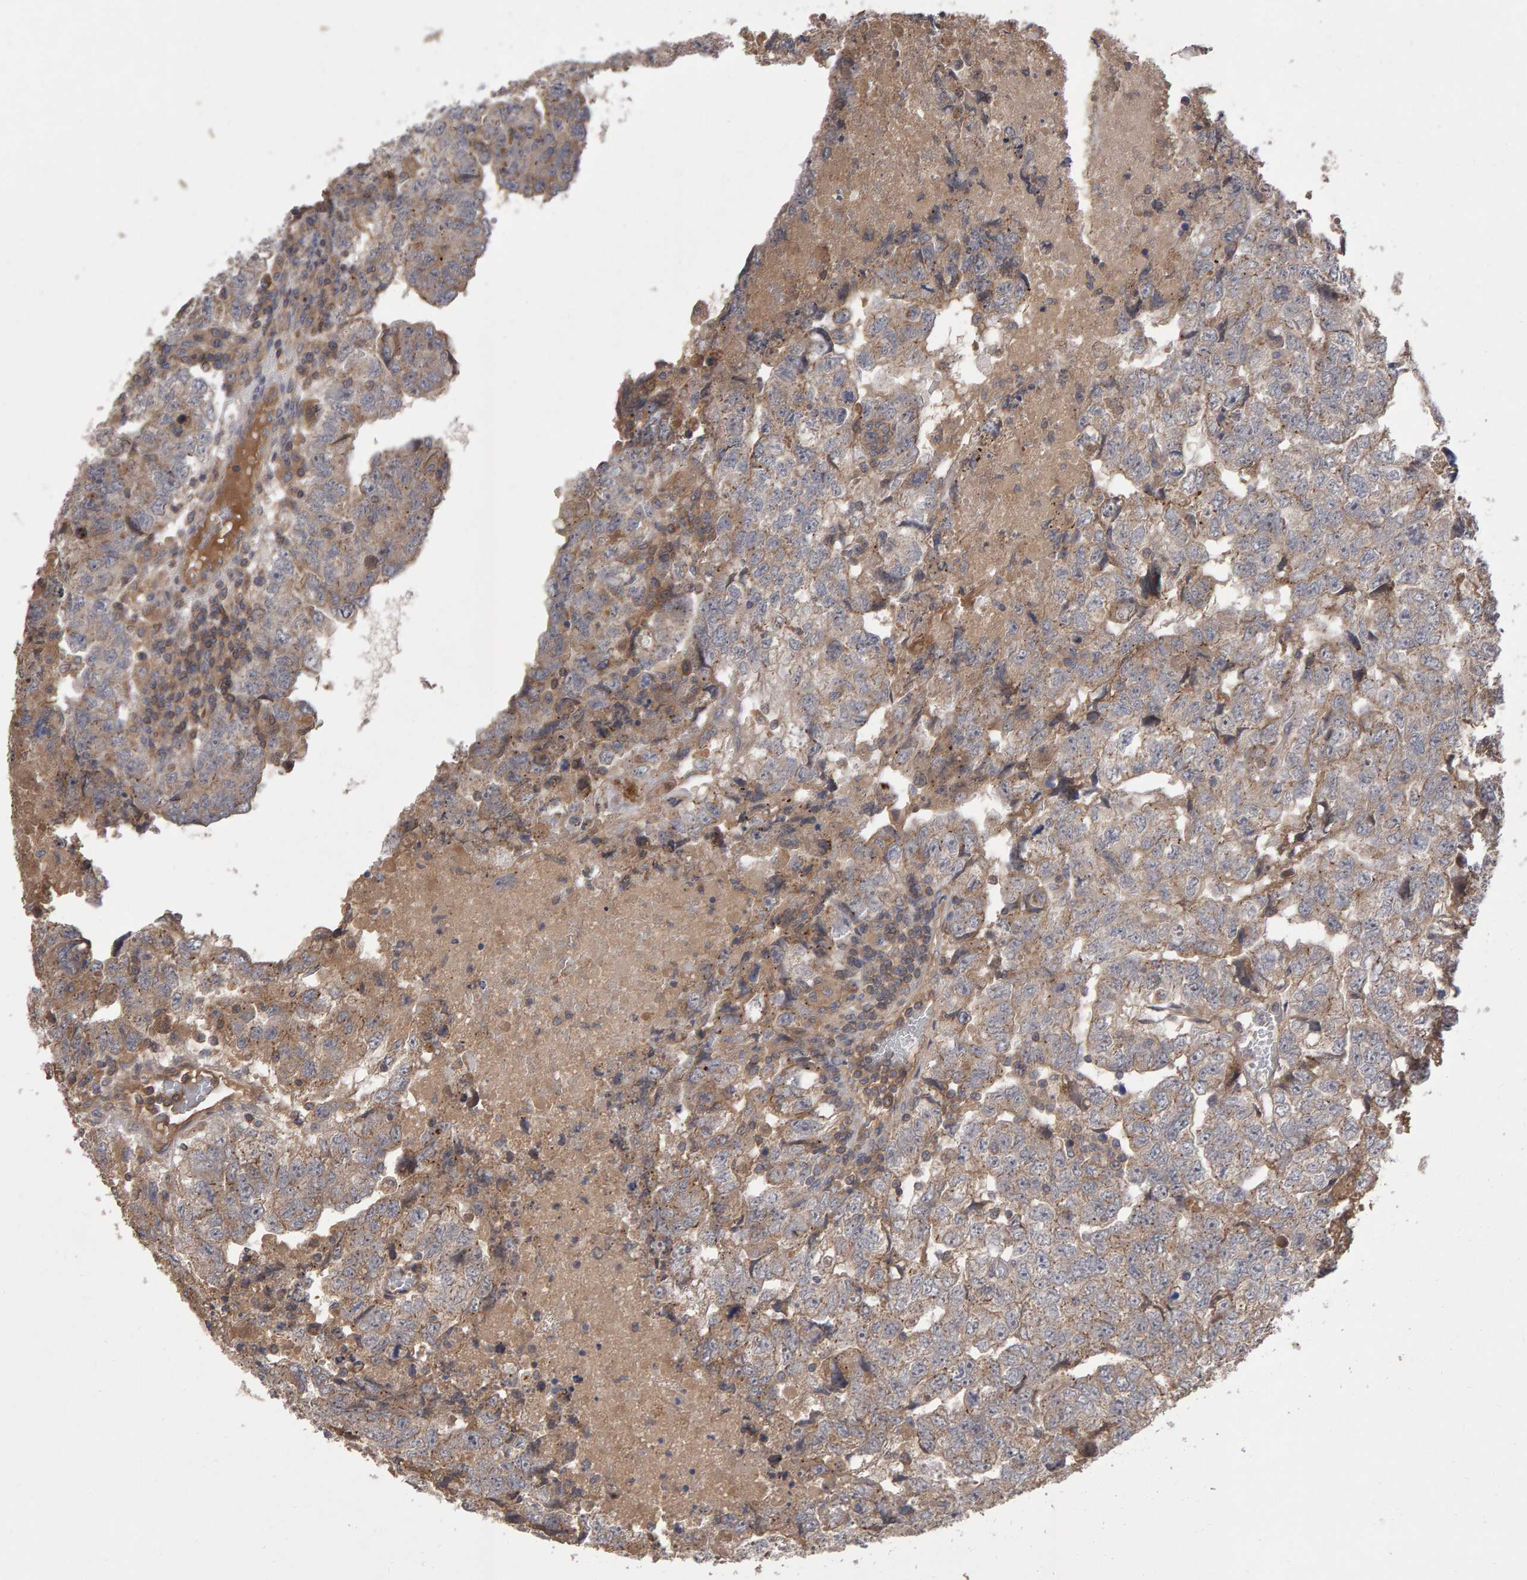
{"staining": {"intensity": "weak", "quantity": ">75%", "location": "cytoplasmic/membranous"}, "tissue": "testis cancer", "cell_type": "Tumor cells", "image_type": "cancer", "snomed": [{"axis": "morphology", "description": "Carcinoma, Embryonal, NOS"}, {"axis": "topography", "description": "Testis"}], "caption": "Testis cancer (embryonal carcinoma) stained for a protein (brown) shows weak cytoplasmic/membranous positive positivity in about >75% of tumor cells.", "gene": "PGS1", "patient": {"sex": "male", "age": 36}}